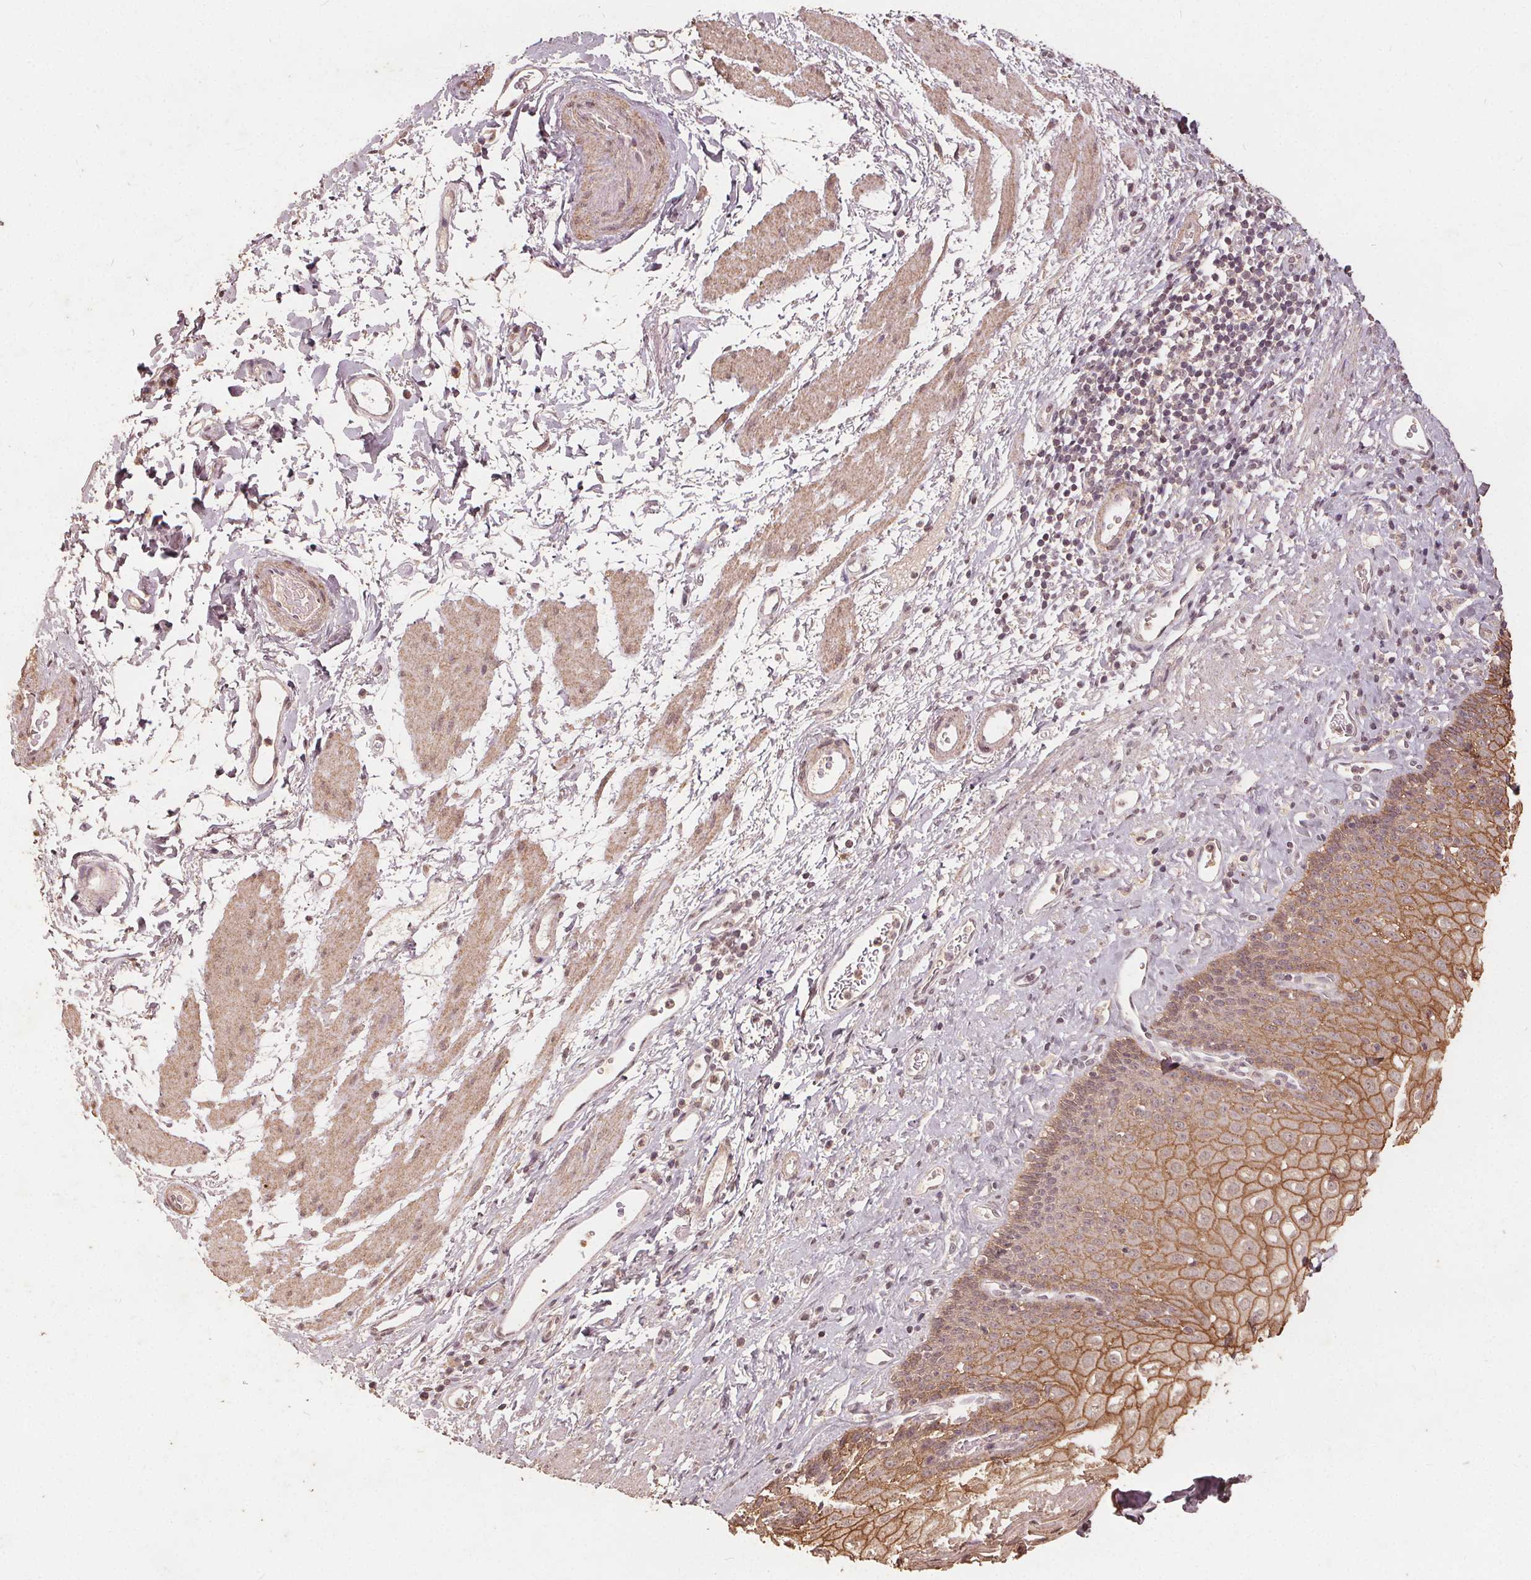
{"staining": {"intensity": "moderate", "quantity": ">75%", "location": "cytoplasmic/membranous"}, "tissue": "esophagus", "cell_type": "Squamous epithelial cells", "image_type": "normal", "snomed": [{"axis": "morphology", "description": "Normal tissue, NOS"}, {"axis": "topography", "description": "Esophagus"}], "caption": "IHC micrograph of normal esophagus: esophagus stained using immunohistochemistry displays medium levels of moderate protein expression localized specifically in the cytoplasmic/membranous of squamous epithelial cells, appearing as a cytoplasmic/membranous brown color.", "gene": "DSG3", "patient": {"sex": "female", "age": 68}}